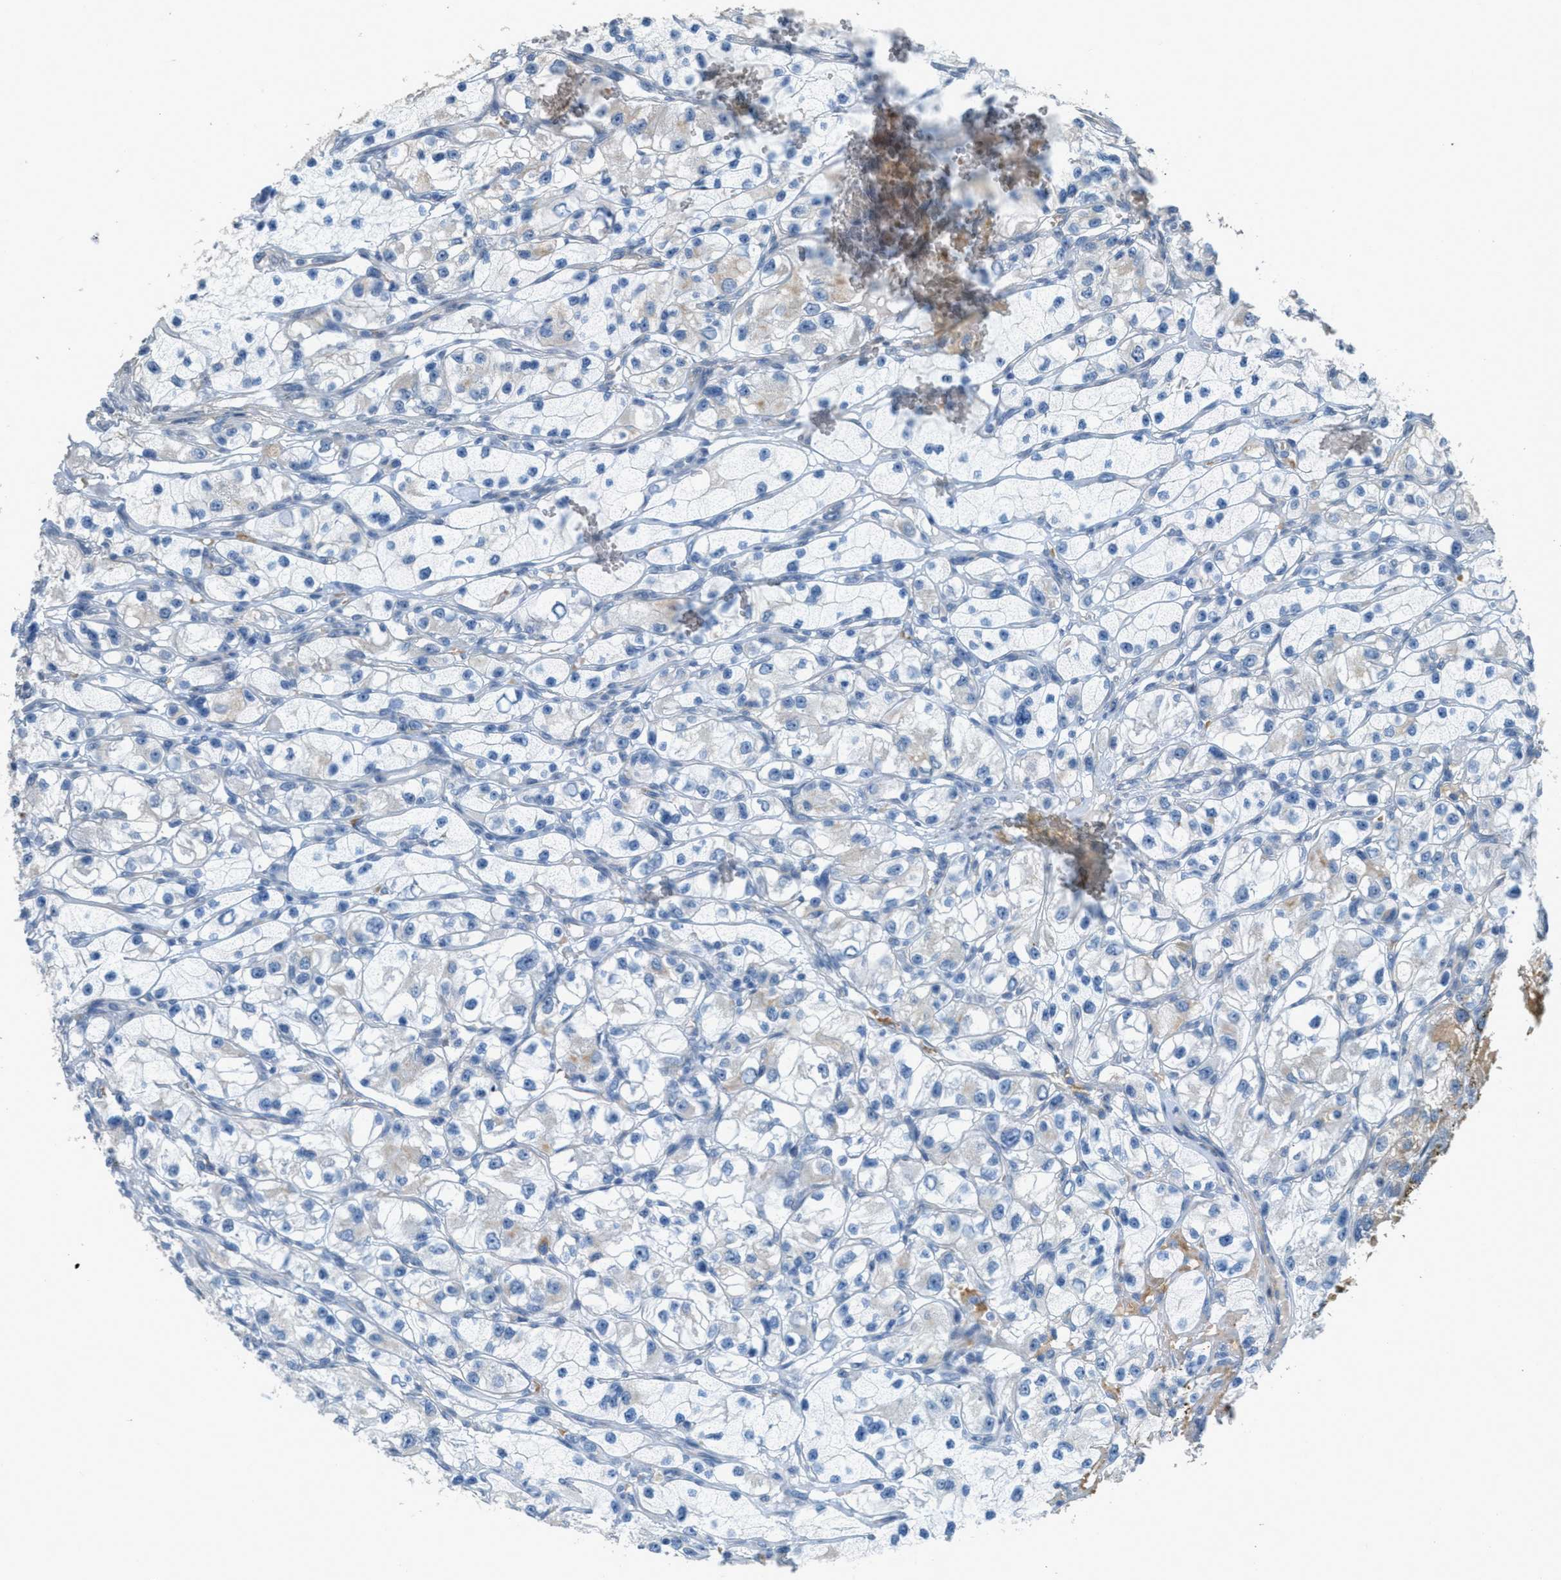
{"staining": {"intensity": "moderate", "quantity": "<25%", "location": "cytoplasmic/membranous"}, "tissue": "renal cancer", "cell_type": "Tumor cells", "image_type": "cancer", "snomed": [{"axis": "morphology", "description": "Adenocarcinoma, NOS"}, {"axis": "topography", "description": "Kidney"}], "caption": "The histopathology image displays immunohistochemical staining of renal cancer (adenocarcinoma). There is moderate cytoplasmic/membranous positivity is present in approximately <25% of tumor cells.", "gene": "MRS2", "patient": {"sex": "female", "age": 57}}